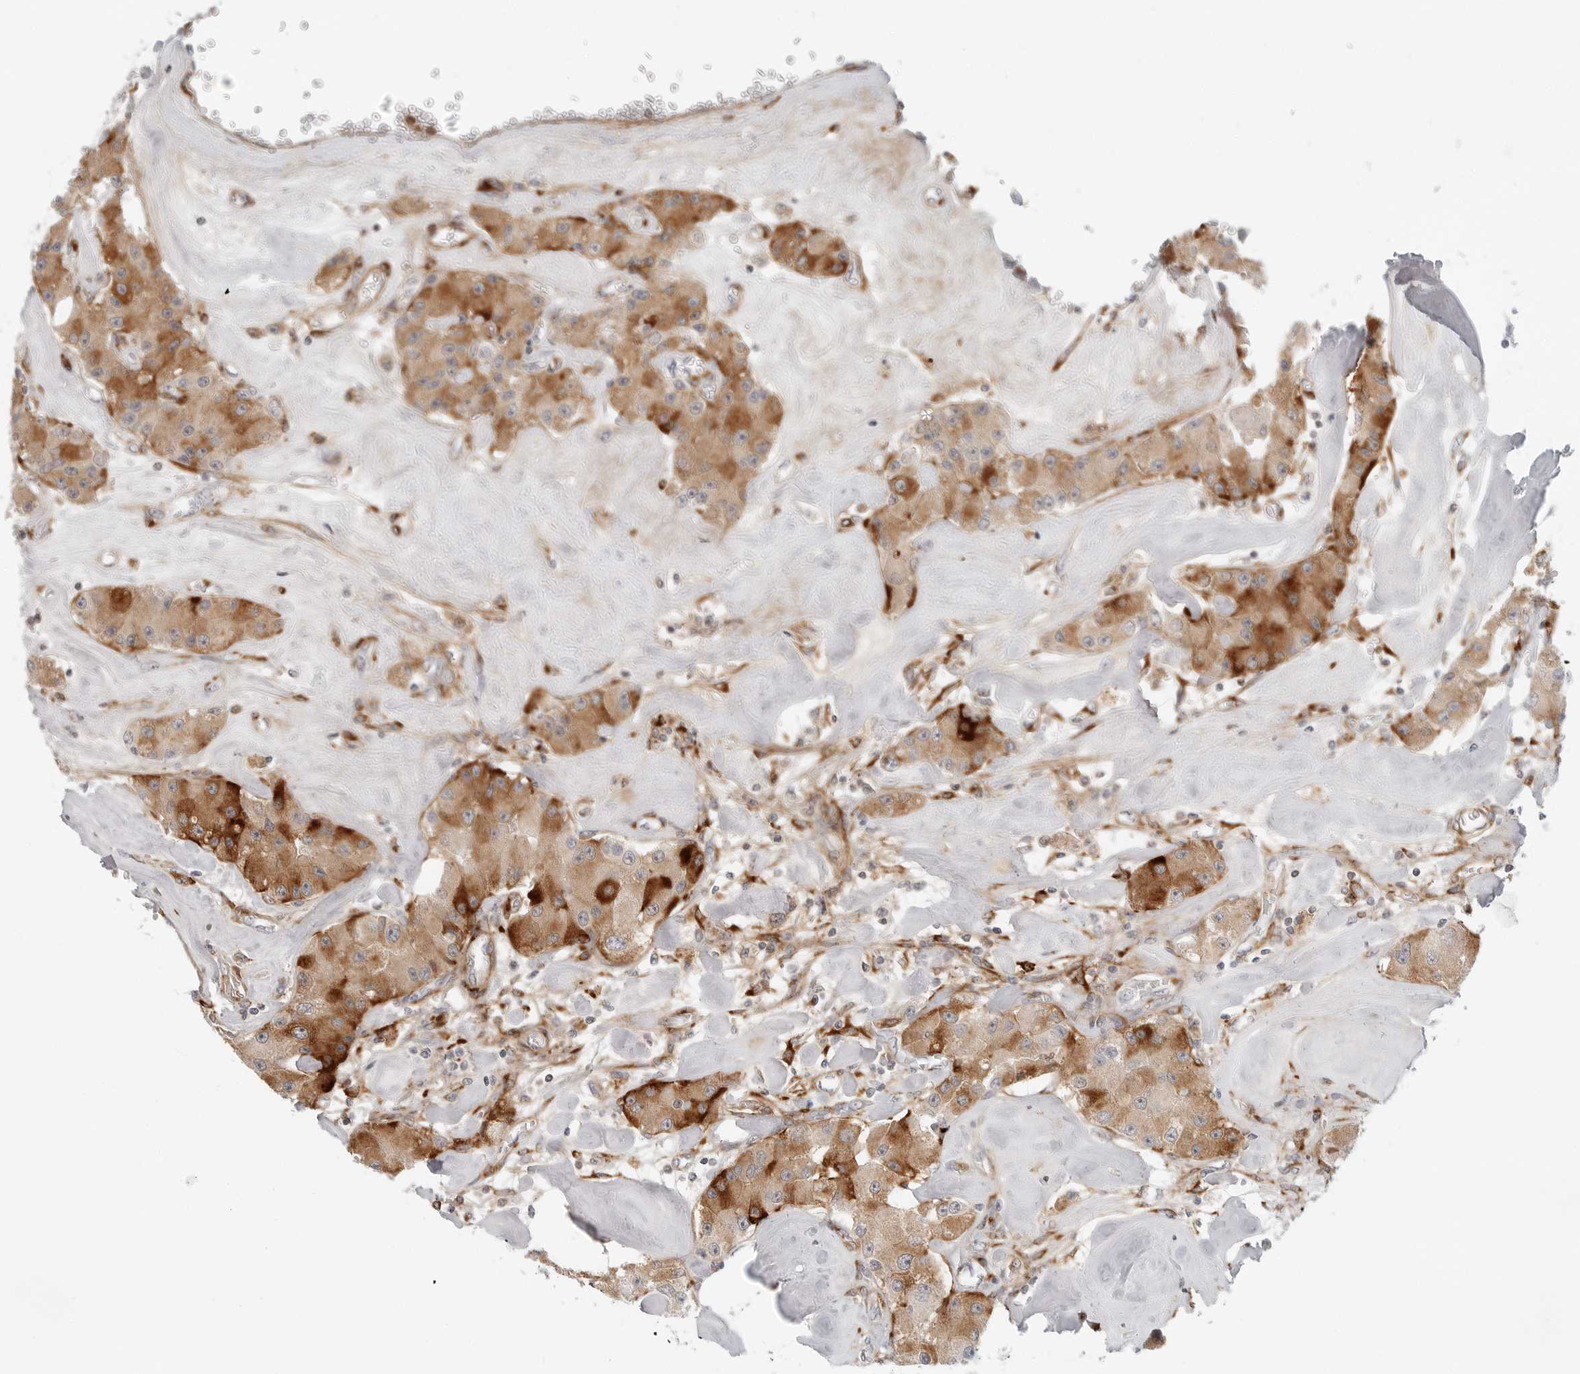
{"staining": {"intensity": "moderate", "quantity": ">75%", "location": "cytoplasmic/membranous"}, "tissue": "carcinoid", "cell_type": "Tumor cells", "image_type": "cancer", "snomed": [{"axis": "morphology", "description": "Carcinoid, malignant, NOS"}, {"axis": "topography", "description": "Pancreas"}], "caption": "DAB immunohistochemical staining of human carcinoid reveals moderate cytoplasmic/membranous protein staining in approximately >75% of tumor cells.", "gene": "C1QTNF1", "patient": {"sex": "male", "age": 41}}